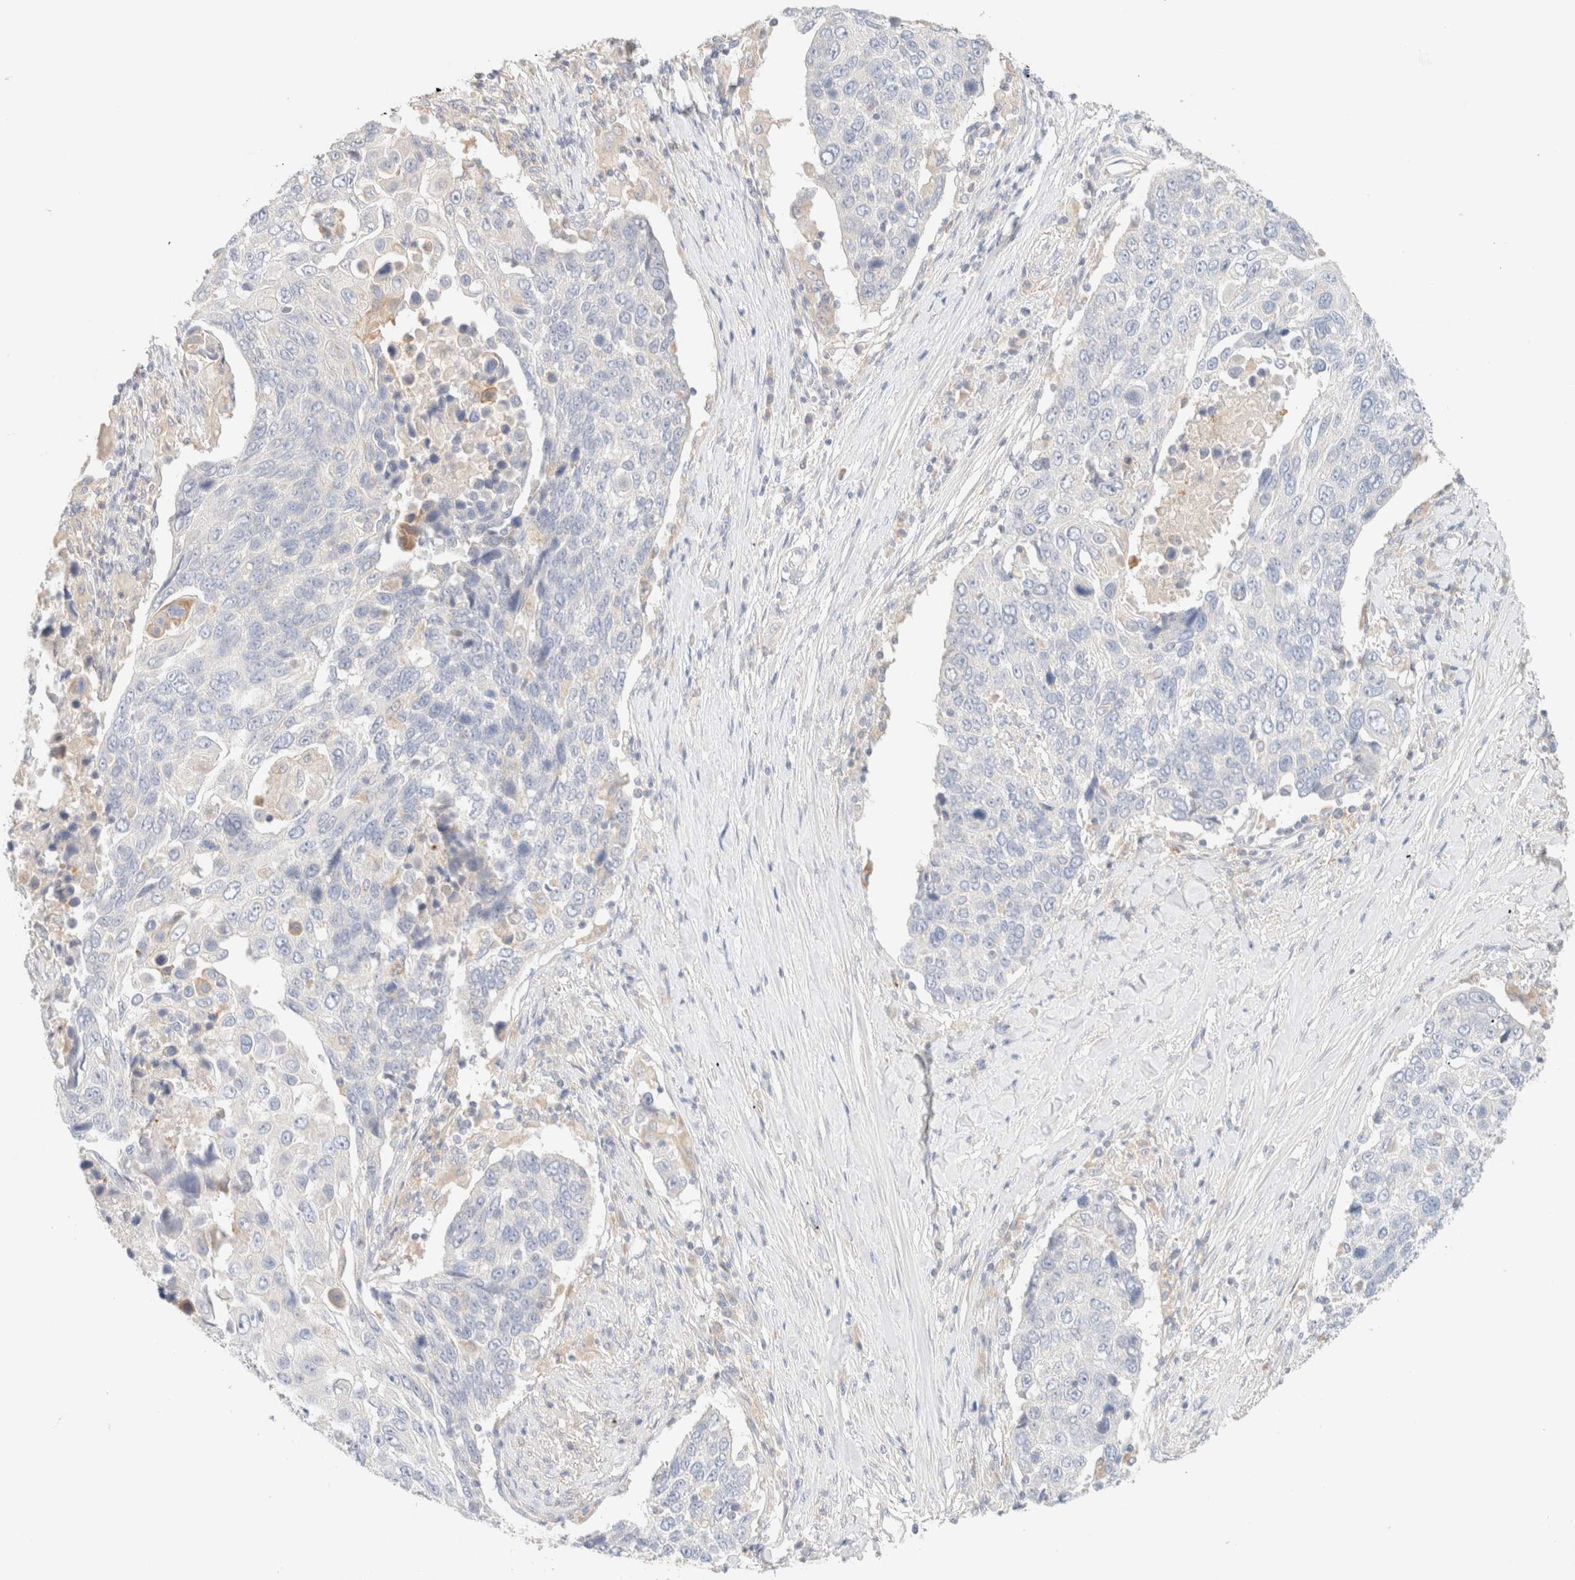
{"staining": {"intensity": "negative", "quantity": "none", "location": "none"}, "tissue": "lung cancer", "cell_type": "Tumor cells", "image_type": "cancer", "snomed": [{"axis": "morphology", "description": "Squamous cell carcinoma, NOS"}, {"axis": "topography", "description": "Lung"}], "caption": "Human squamous cell carcinoma (lung) stained for a protein using immunohistochemistry (IHC) shows no positivity in tumor cells.", "gene": "SARM1", "patient": {"sex": "male", "age": 66}}